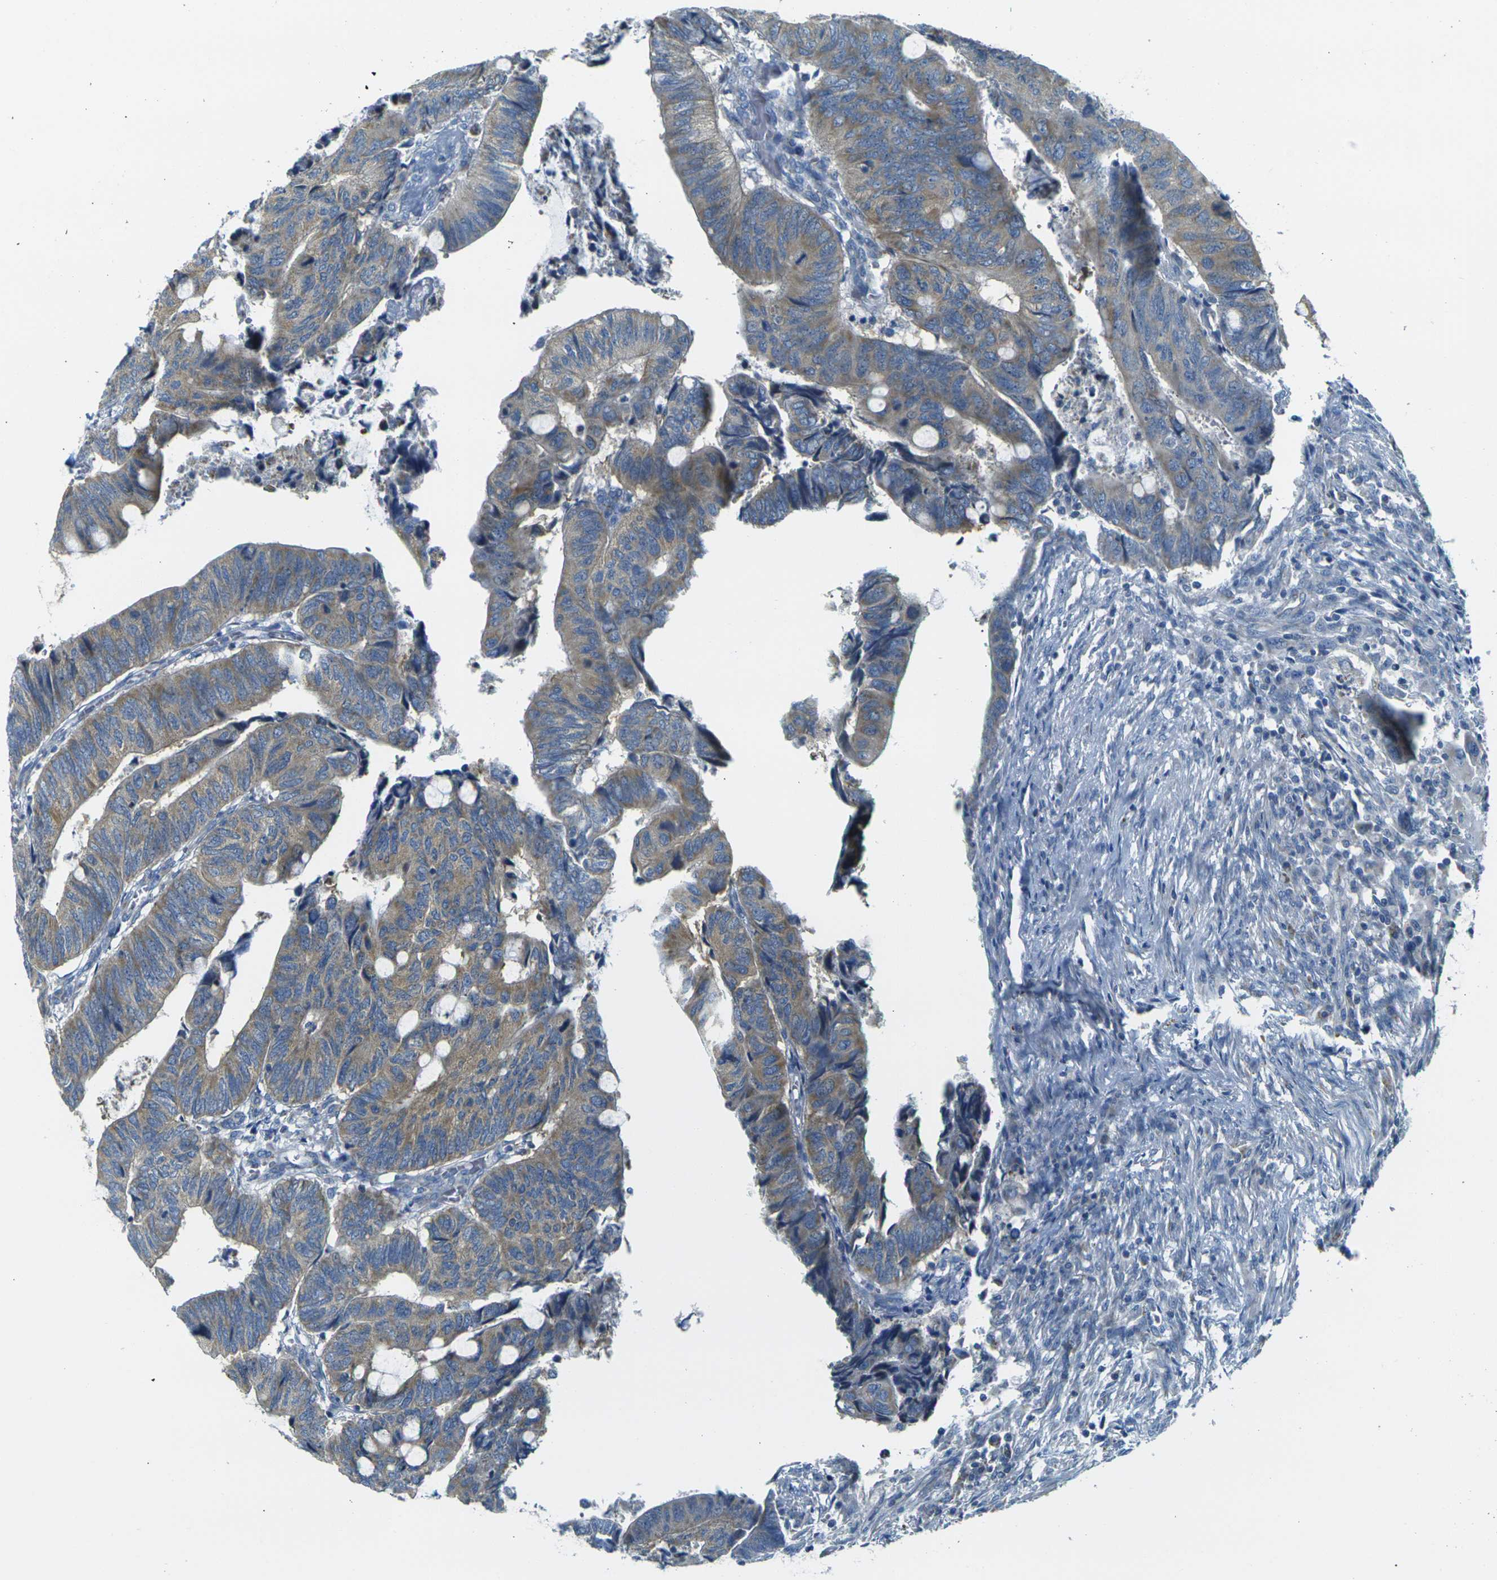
{"staining": {"intensity": "weak", "quantity": ">75%", "location": "cytoplasmic/membranous"}, "tissue": "colorectal cancer", "cell_type": "Tumor cells", "image_type": "cancer", "snomed": [{"axis": "morphology", "description": "Normal tissue, NOS"}, {"axis": "morphology", "description": "Adenocarcinoma, NOS"}, {"axis": "topography", "description": "Rectum"}, {"axis": "topography", "description": "Peripheral nerve tissue"}], "caption": "Protein analysis of colorectal cancer (adenocarcinoma) tissue demonstrates weak cytoplasmic/membranous staining in approximately >75% of tumor cells. Using DAB (3,3'-diaminobenzidine) (brown) and hematoxylin (blue) stains, captured at high magnification using brightfield microscopy.", "gene": "PARD6B", "patient": {"sex": "male", "age": 92}}